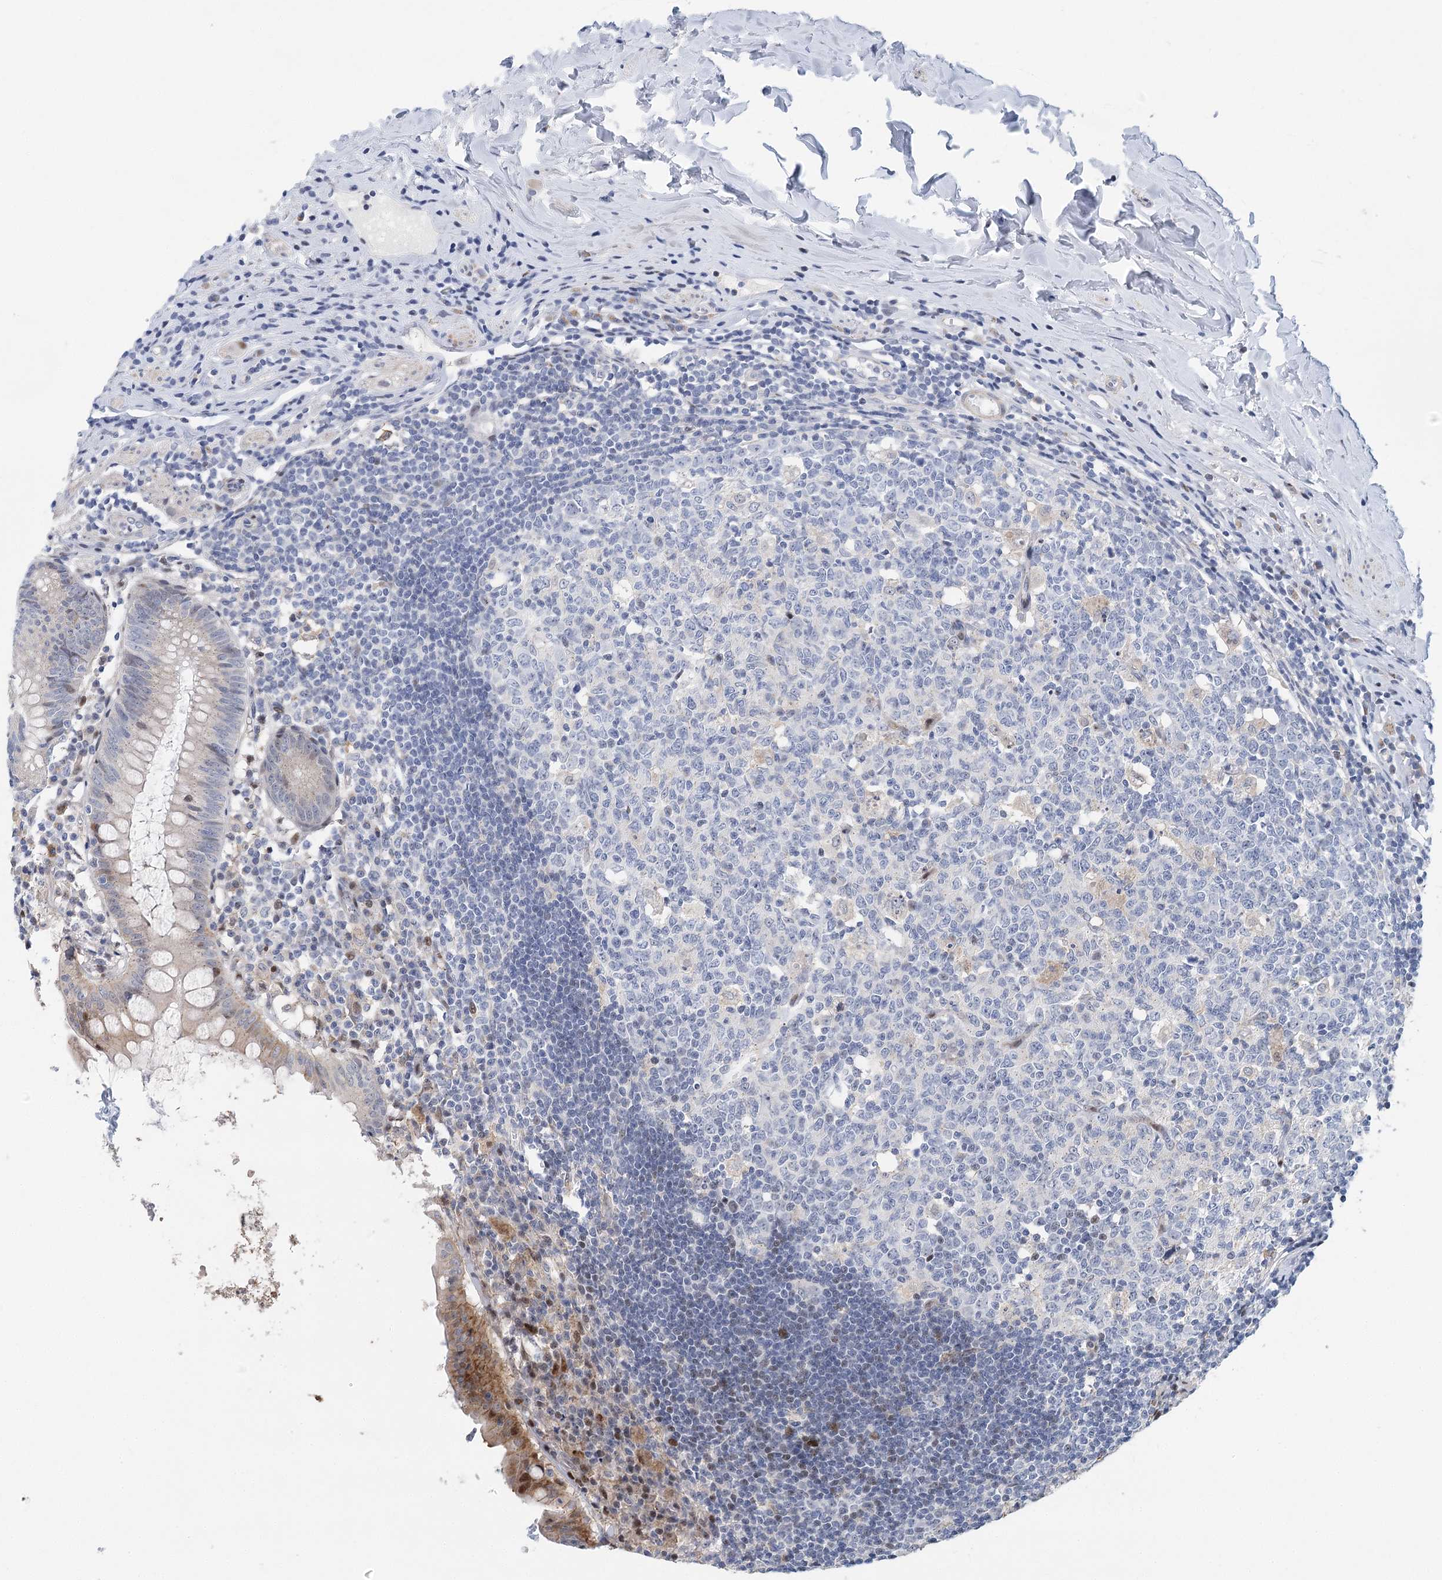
{"staining": {"intensity": "weak", "quantity": "<25%", "location": "cytoplasmic/membranous,nuclear"}, "tissue": "appendix", "cell_type": "Glandular cells", "image_type": "normal", "snomed": [{"axis": "morphology", "description": "Normal tissue, NOS"}, {"axis": "topography", "description": "Appendix"}], "caption": "A high-resolution micrograph shows immunohistochemistry (IHC) staining of benign appendix, which displays no significant expression in glandular cells.", "gene": "CAMTA1", "patient": {"sex": "female", "age": 54}}